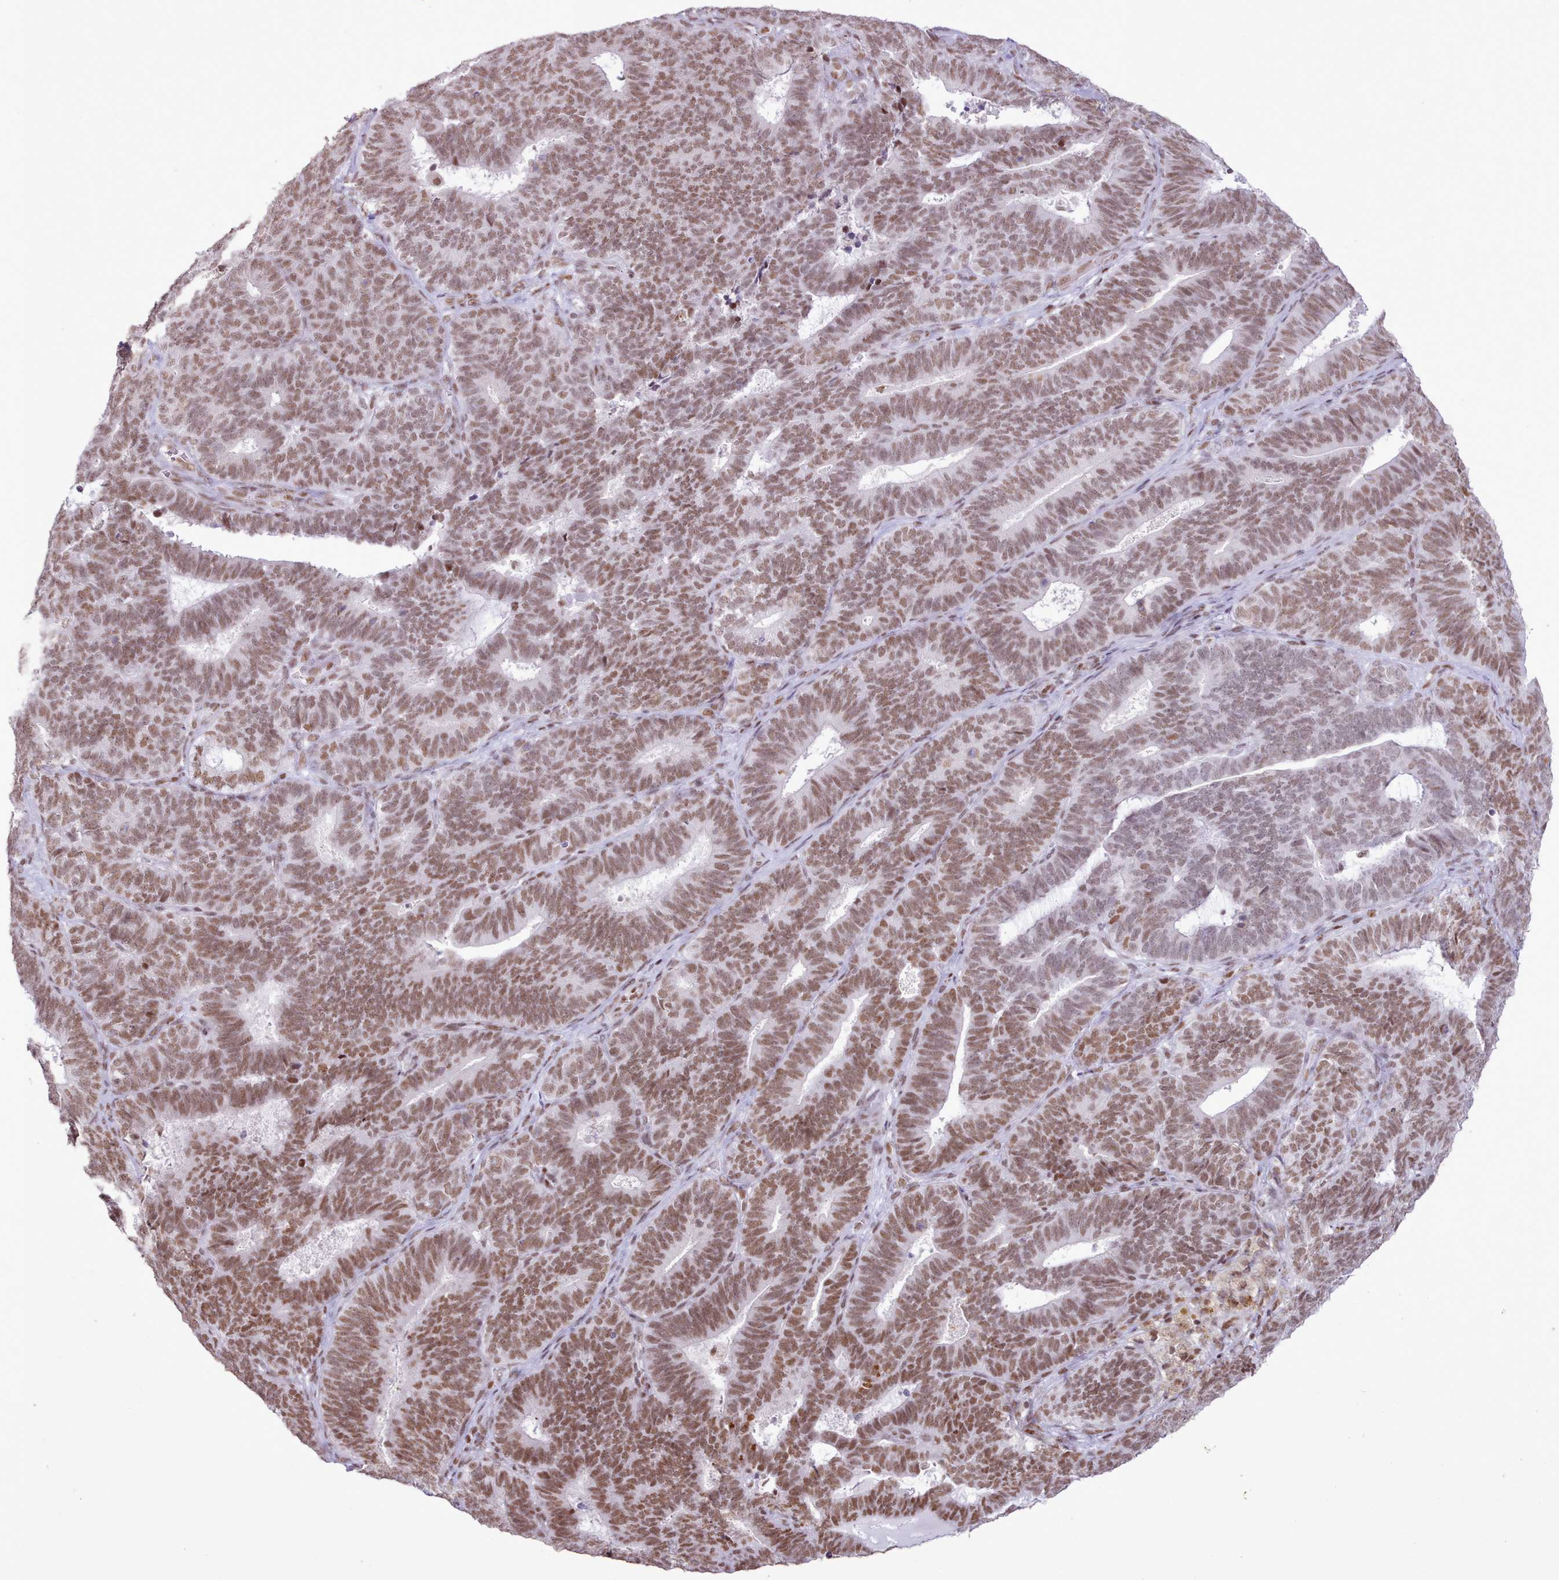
{"staining": {"intensity": "moderate", "quantity": ">75%", "location": "nuclear"}, "tissue": "endometrial cancer", "cell_type": "Tumor cells", "image_type": "cancer", "snomed": [{"axis": "morphology", "description": "Adenocarcinoma, NOS"}, {"axis": "topography", "description": "Endometrium"}], "caption": "Immunohistochemical staining of human endometrial cancer demonstrates medium levels of moderate nuclear expression in about >75% of tumor cells. Nuclei are stained in blue.", "gene": "TAF15", "patient": {"sex": "female", "age": 70}}